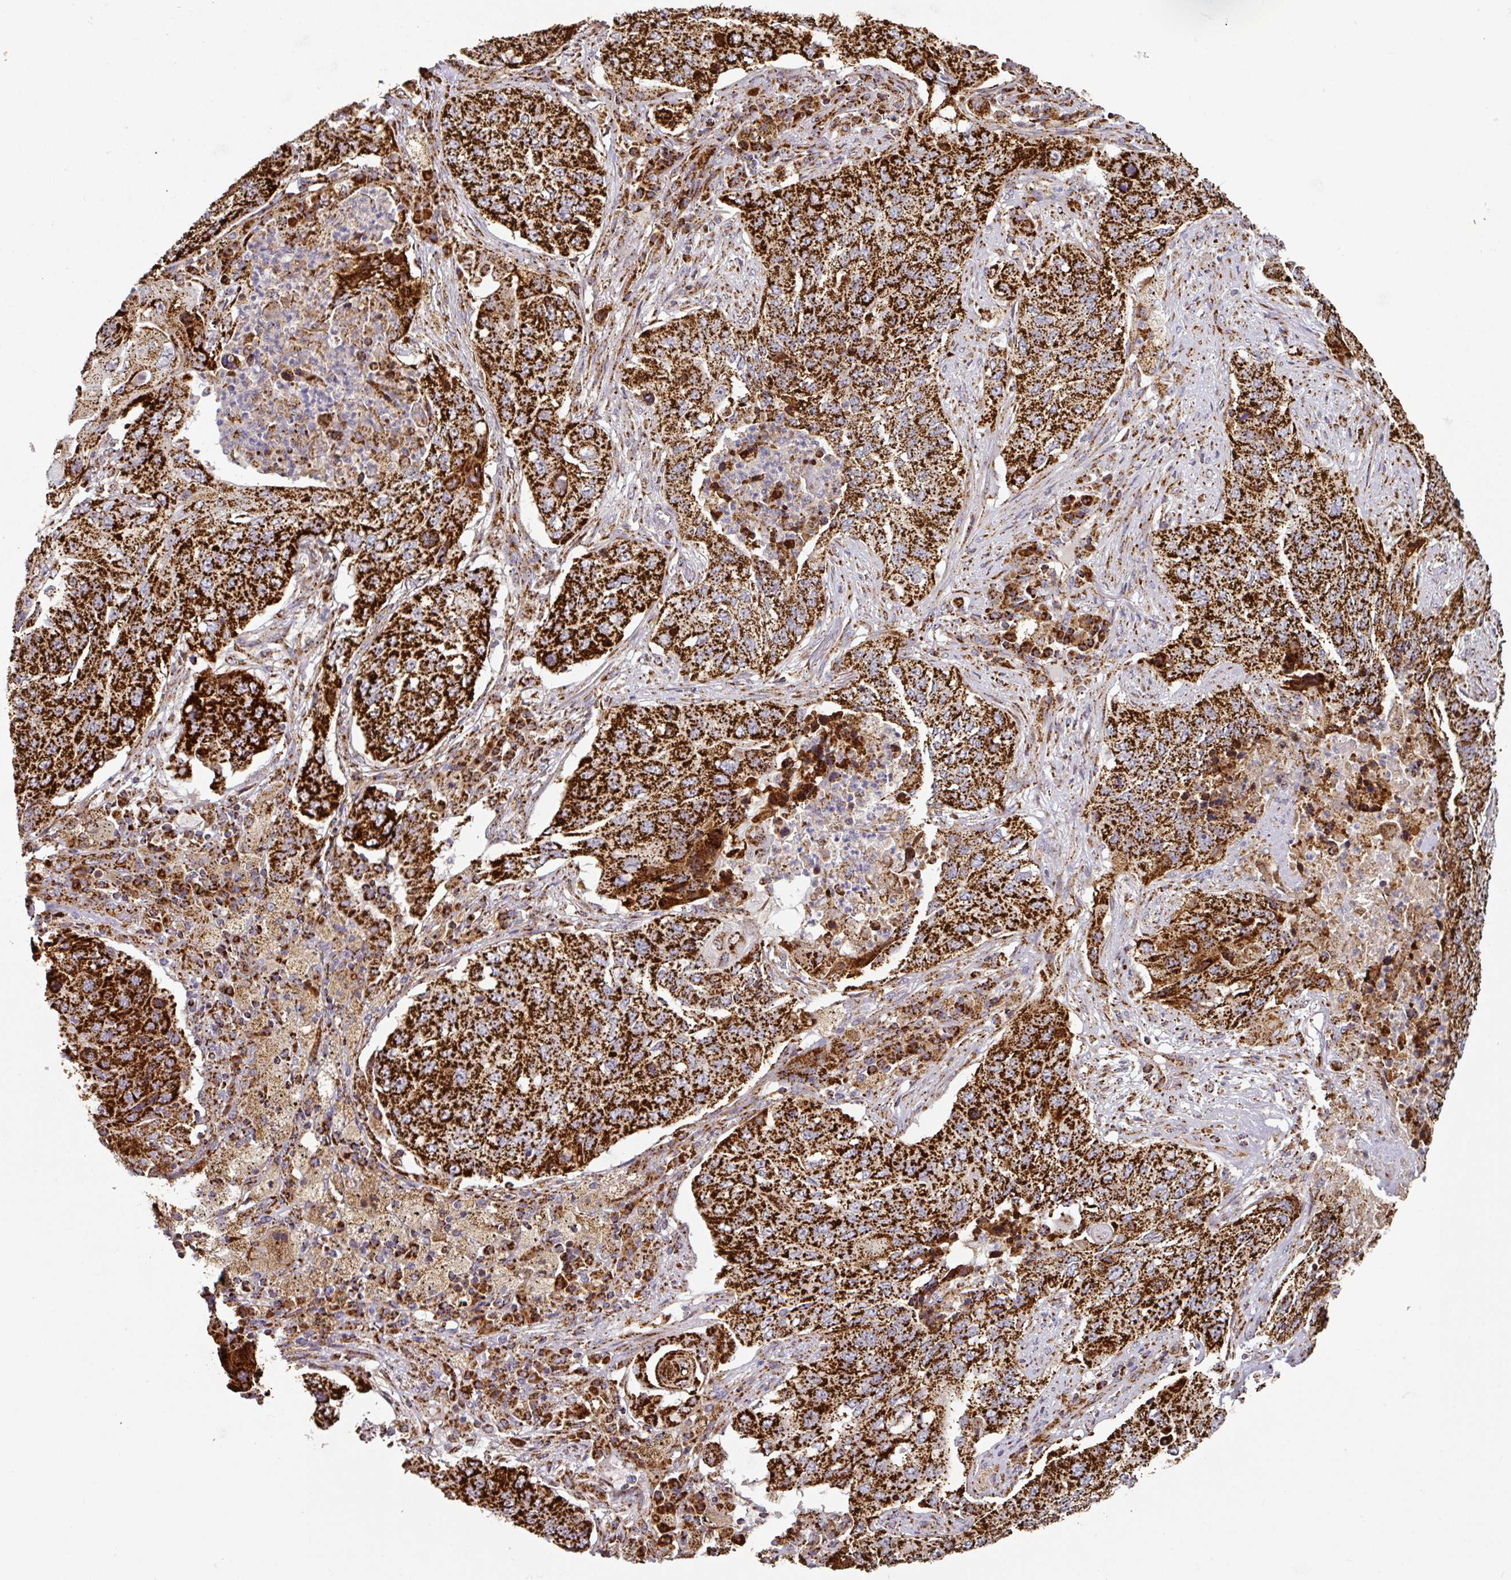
{"staining": {"intensity": "strong", "quantity": ">75%", "location": "cytoplasmic/membranous"}, "tissue": "lung cancer", "cell_type": "Tumor cells", "image_type": "cancer", "snomed": [{"axis": "morphology", "description": "Squamous cell carcinoma, NOS"}, {"axis": "topography", "description": "Lung"}], "caption": "Immunohistochemical staining of lung squamous cell carcinoma reveals high levels of strong cytoplasmic/membranous protein expression in about >75% of tumor cells.", "gene": "TRAP1", "patient": {"sex": "female", "age": 63}}